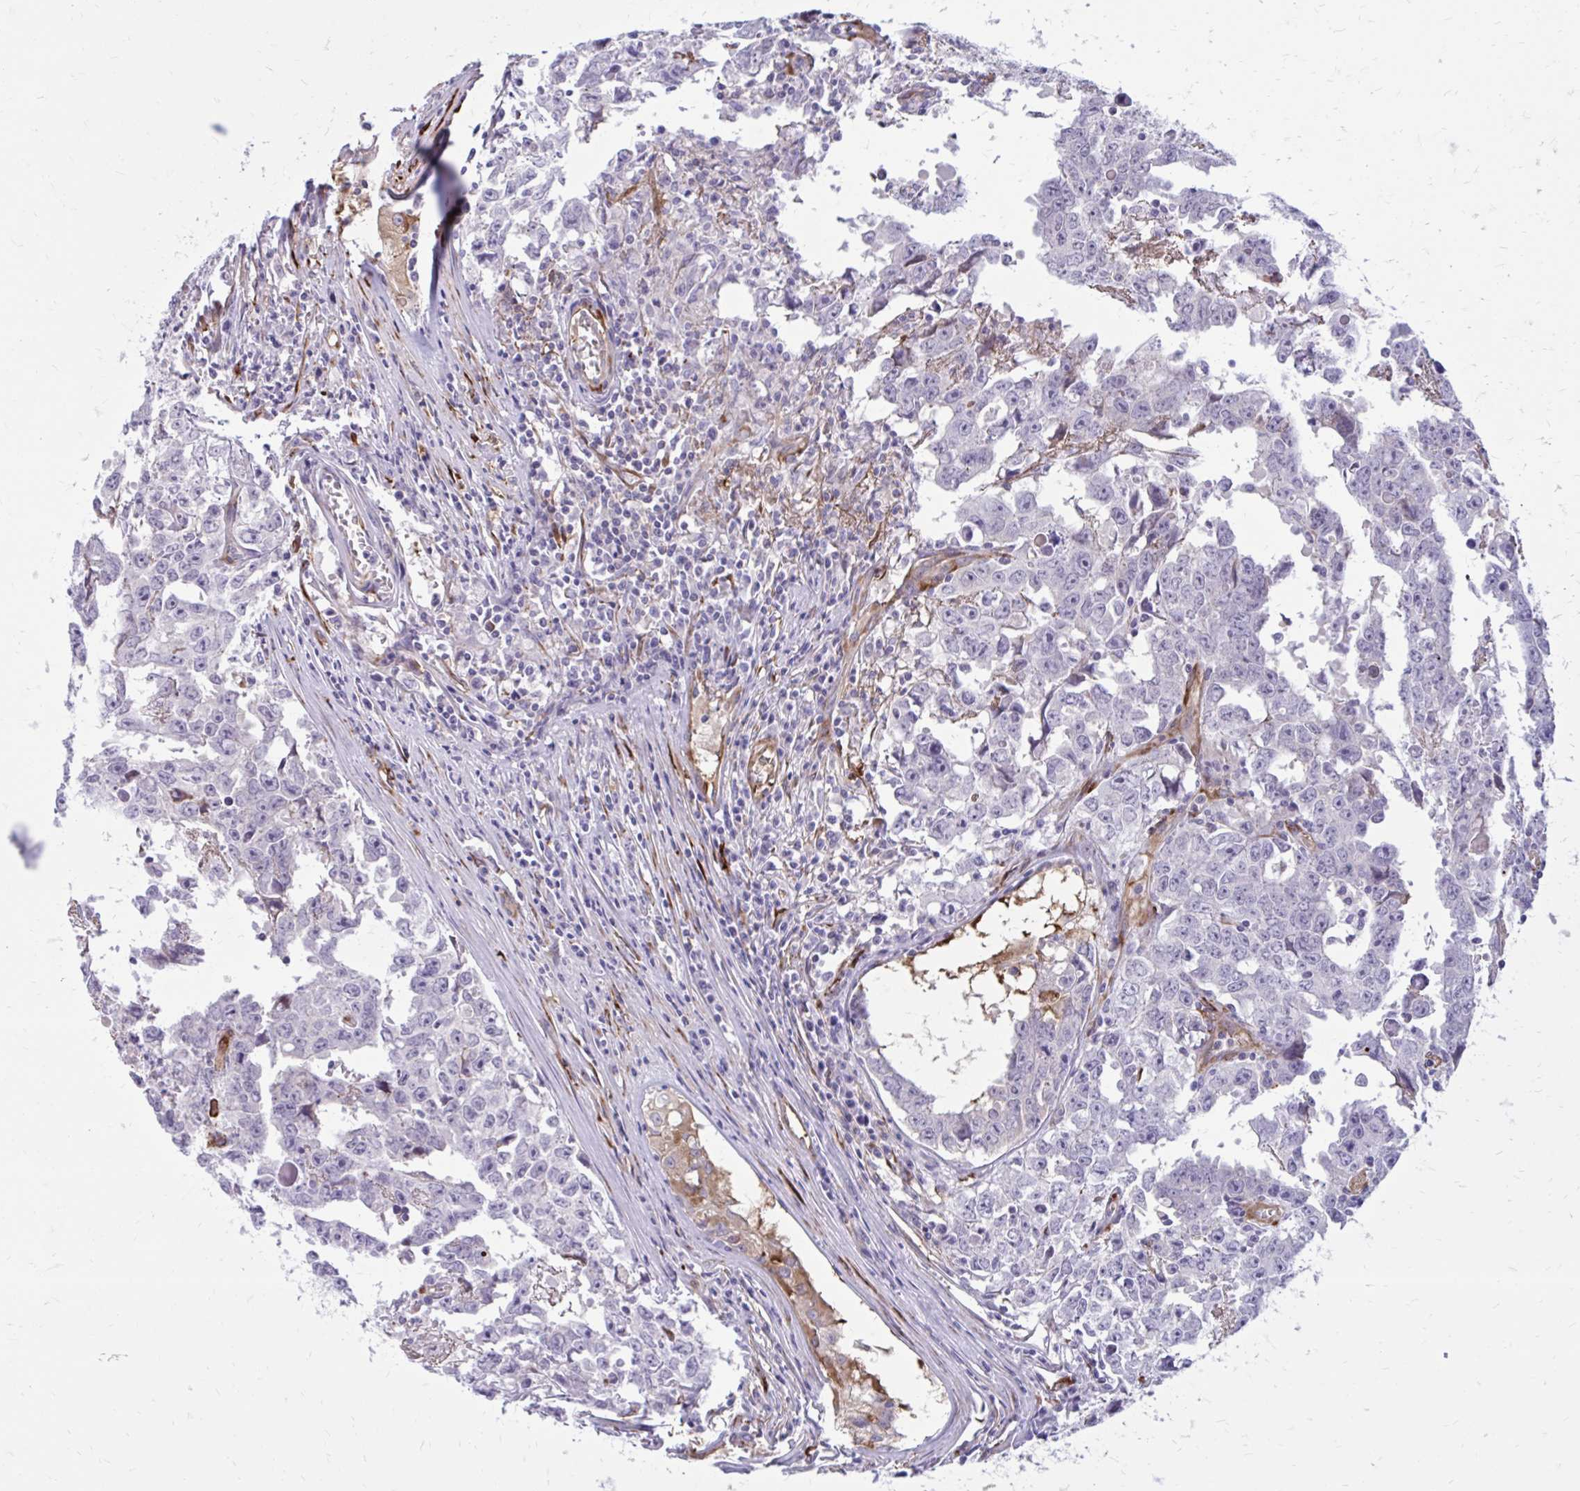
{"staining": {"intensity": "negative", "quantity": "none", "location": "none"}, "tissue": "testis cancer", "cell_type": "Tumor cells", "image_type": "cancer", "snomed": [{"axis": "morphology", "description": "Carcinoma, Embryonal, NOS"}, {"axis": "topography", "description": "Testis"}], "caption": "Photomicrograph shows no protein staining in tumor cells of embryonal carcinoma (testis) tissue.", "gene": "BEND5", "patient": {"sex": "male", "age": 22}}